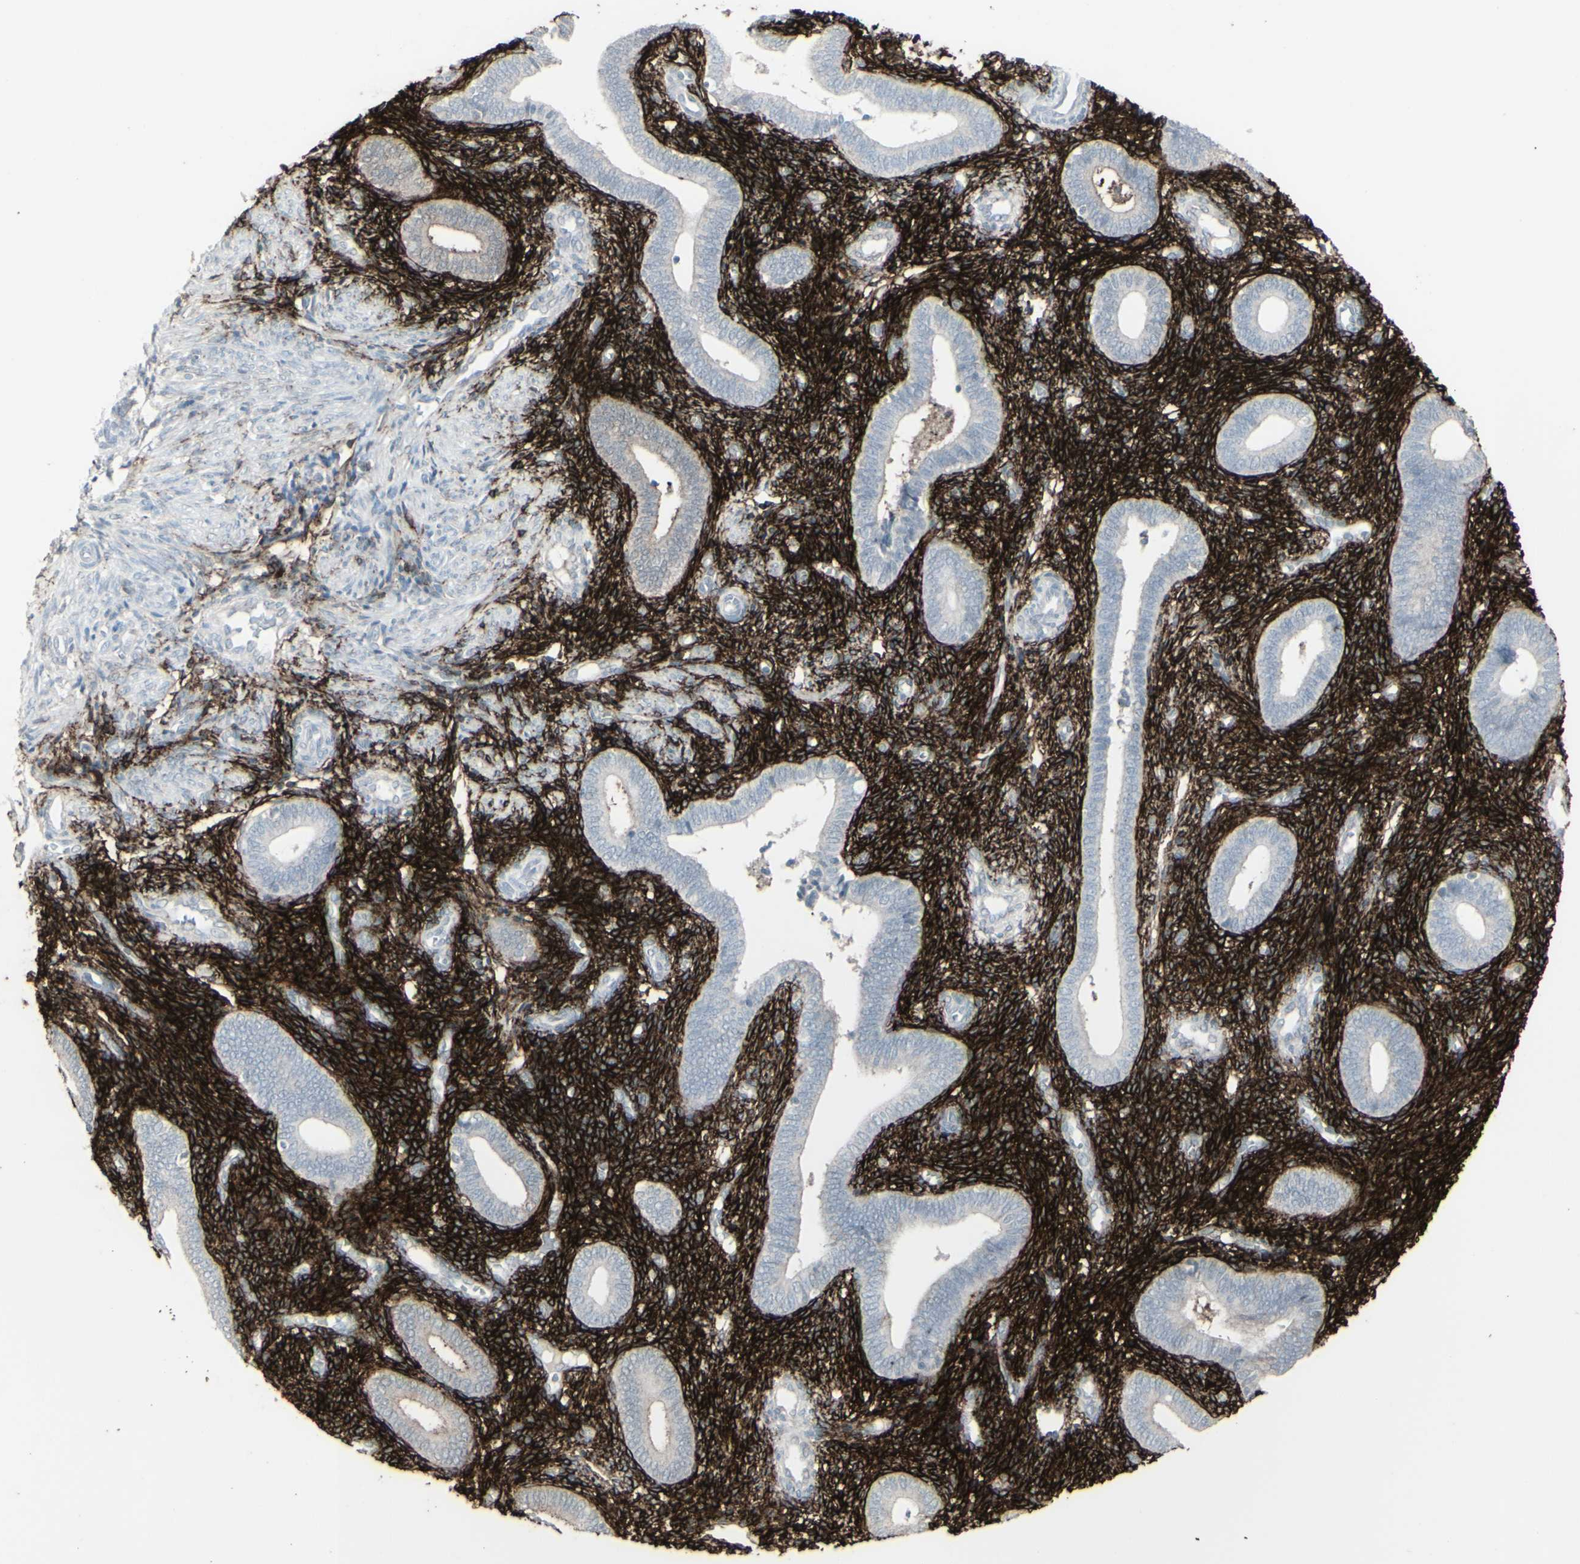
{"staining": {"intensity": "strong", "quantity": ">75%", "location": "cytoplasmic/membranous"}, "tissue": "endometrium", "cell_type": "Cells in endometrial stroma", "image_type": "normal", "snomed": [{"axis": "morphology", "description": "Normal tissue, NOS"}, {"axis": "topography", "description": "Uterus"}, {"axis": "topography", "description": "Endometrium"}], "caption": "Endometrium stained for a protein (brown) shows strong cytoplasmic/membranous positive staining in approximately >75% of cells in endometrial stroma.", "gene": "GJA1", "patient": {"sex": "female", "age": 33}}